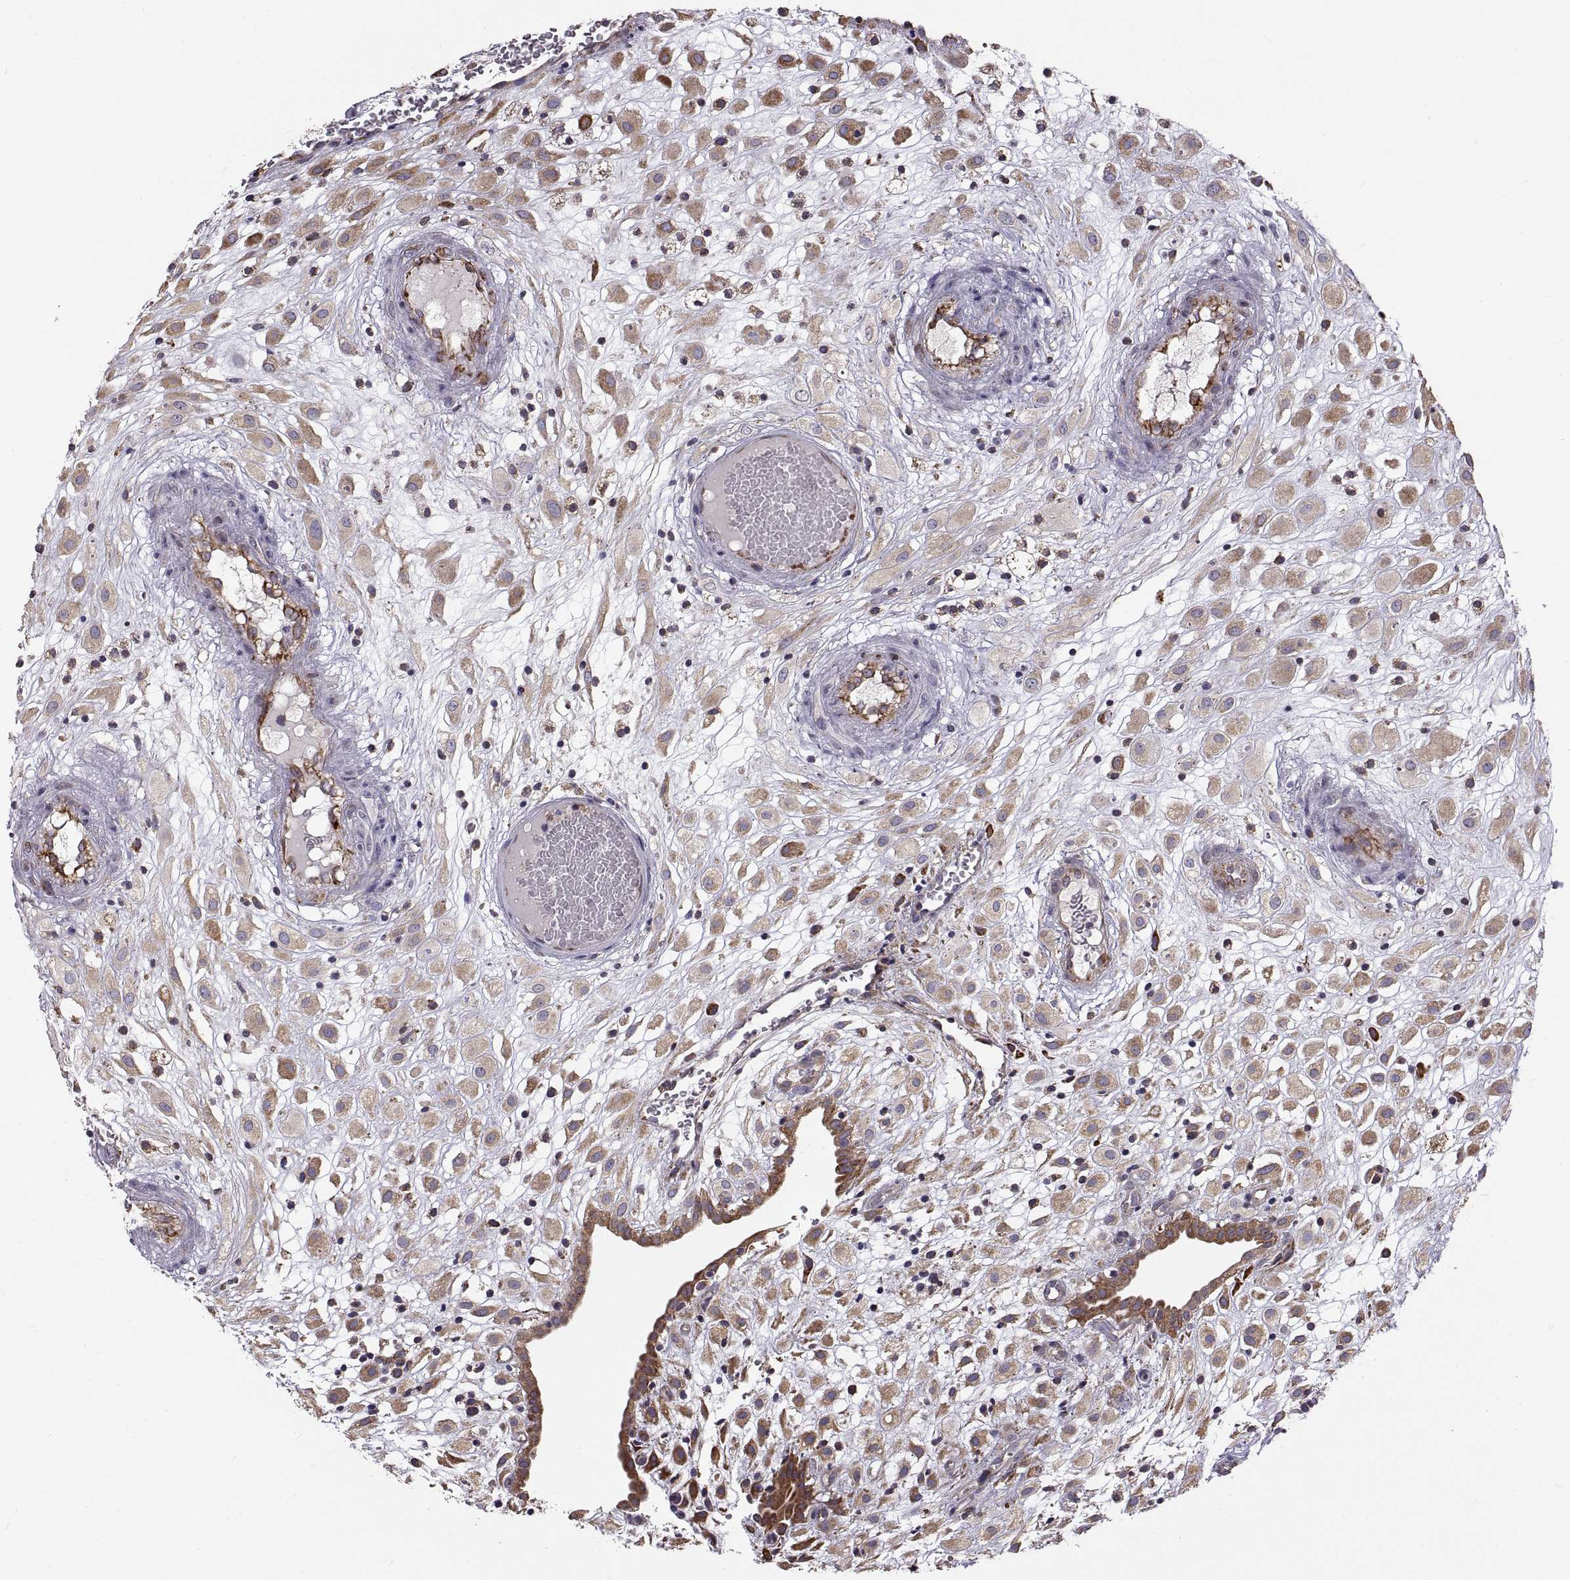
{"staining": {"intensity": "moderate", "quantity": ">75%", "location": "cytoplasmic/membranous"}, "tissue": "placenta", "cell_type": "Decidual cells", "image_type": "normal", "snomed": [{"axis": "morphology", "description": "Normal tissue, NOS"}, {"axis": "topography", "description": "Placenta"}], "caption": "Placenta stained with DAB immunohistochemistry displays medium levels of moderate cytoplasmic/membranous positivity in about >75% of decidual cells.", "gene": "PLEKHB2", "patient": {"sex": "female", "age": 24}}